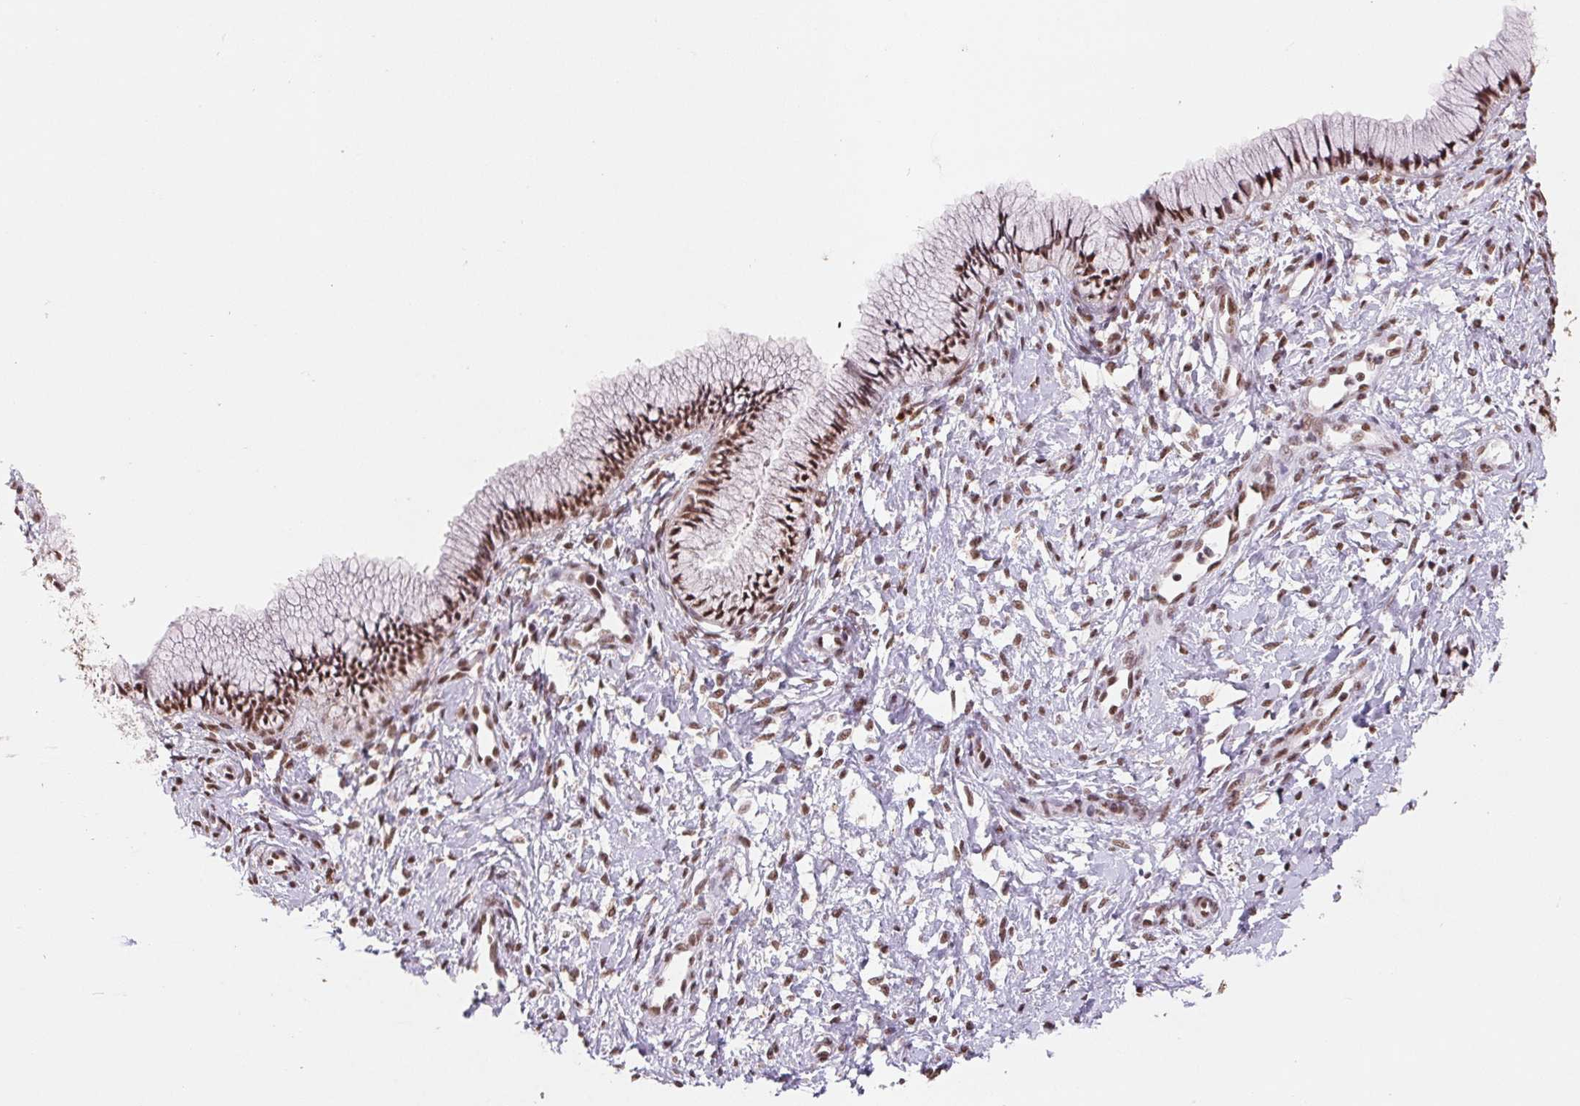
{"staining": {"intensity": "moderate", "quantity": ">75%", "location": "nuclear"}, "tissue": "cervix", "cell_type": "Glandular cells", "image_type": "normal", "snomed": [{"axis": "morphology", "description": "Normal tissue, NOS"}, {"axis": "topography", "description": "Cervix"}], "caption": "High-power microscopy captured an immunohistochemistry (IHC) image of normal cervix, revealing moderate nuclear staining in approximately >75% of glandular cells. The protein of interest is stained brown, and the nuclei are stained in blue (DAB IHC with brightfield microscopy, high magnification).", "gene": "SNRPG", "patient": {"sex": "female", "age": 37}}